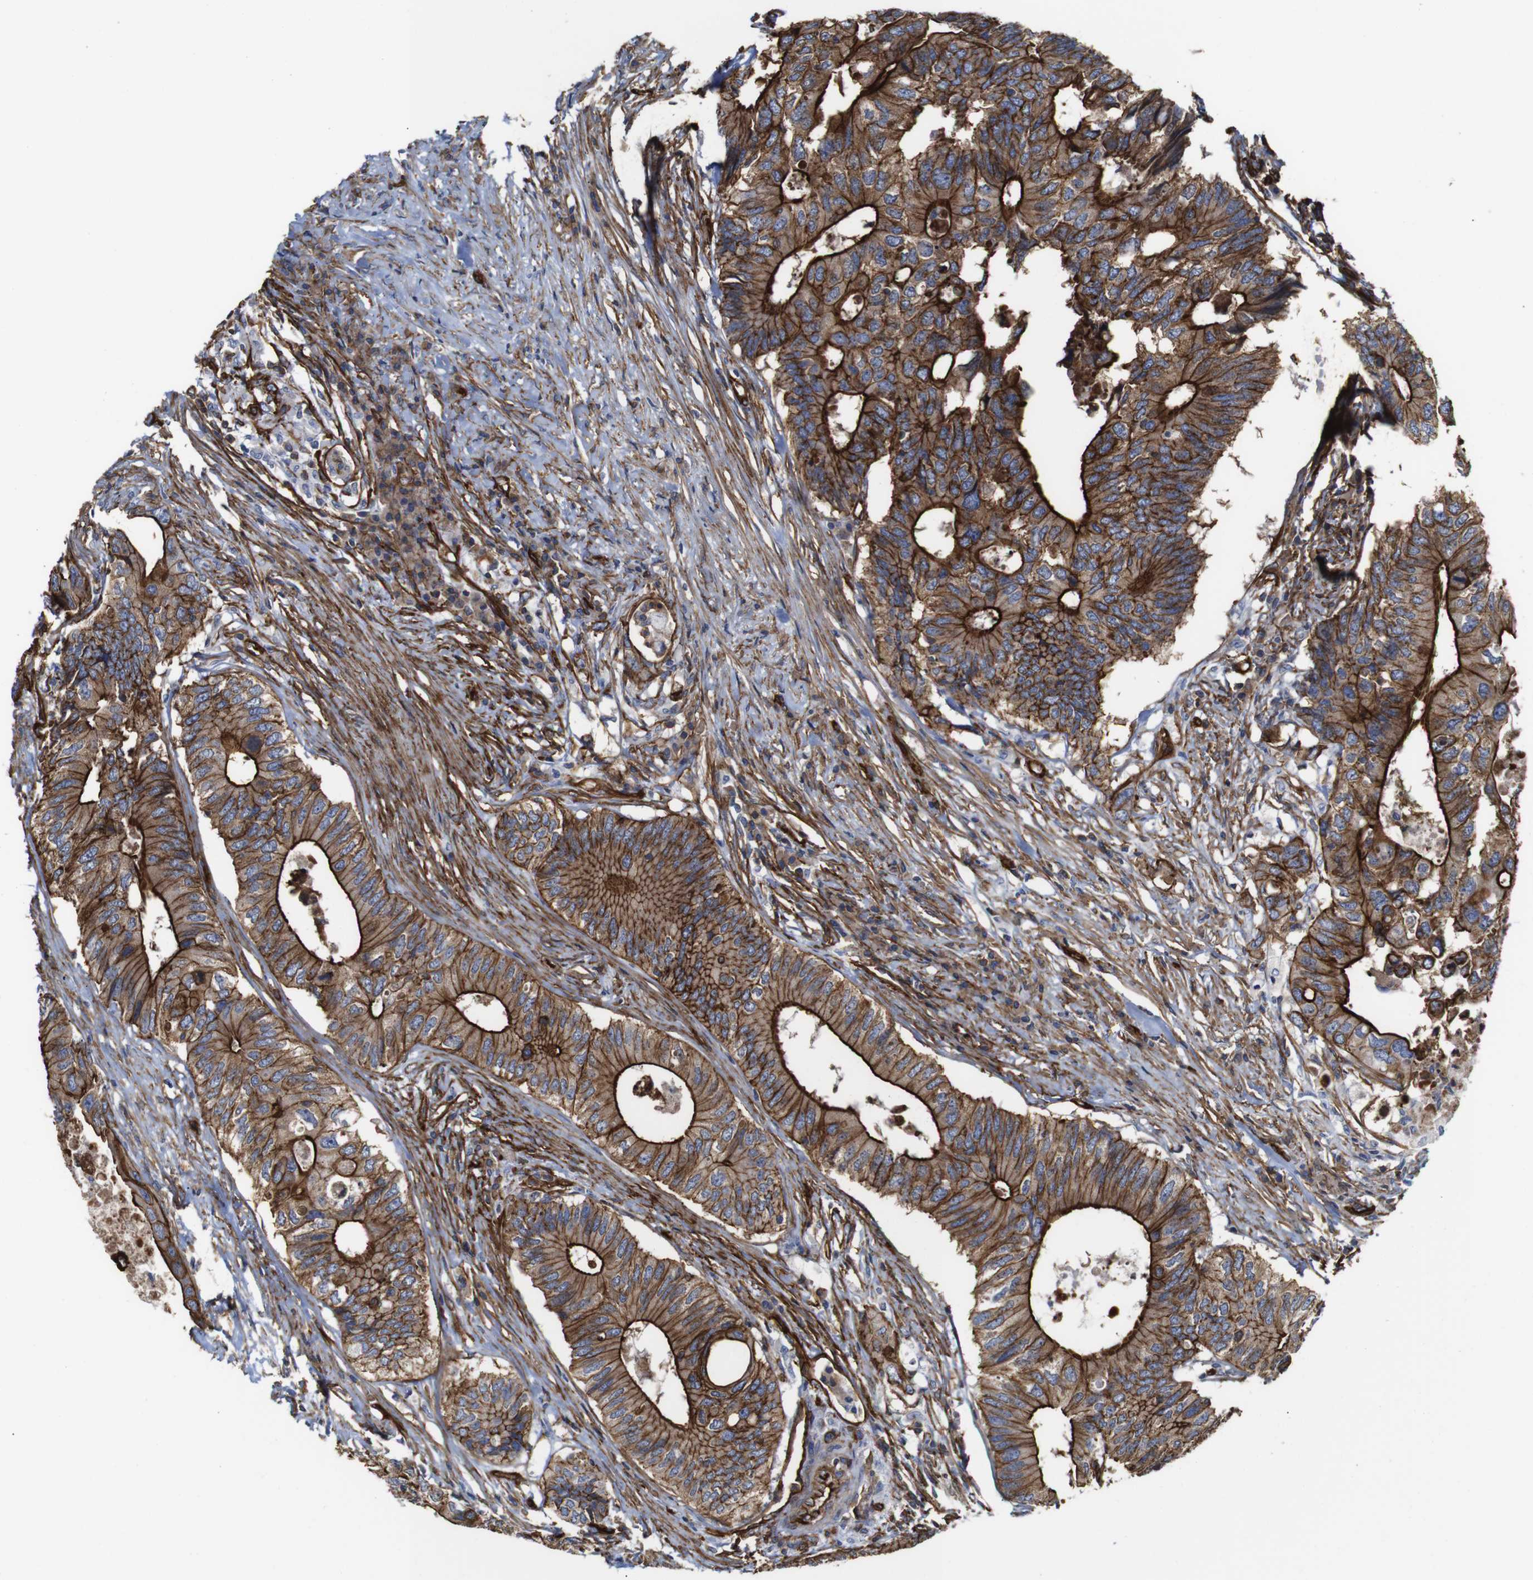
{"staining": {"intensity": "strong", "quantity": ">75%", "location": "cytoplasmic/membranous"}, "tissue": "colorectal cancer", "cell_type": "Tumor cells", "image_type": "cancer", "snomed": [{"axis": "morphology", "description": "Adenocarcinoma, NOS"}, {"axis": "topography", "description": "Colon"}], "caption": "A high-resolution photomicrograph shows IHC staining of colorectal cancer (adenocarcinoma), which shows strong cytoplasmic/membranous positivity in about >75% of tumor cells.", "gene": "SPTBN1", "patient": {"sex": "male", "age": 71}}